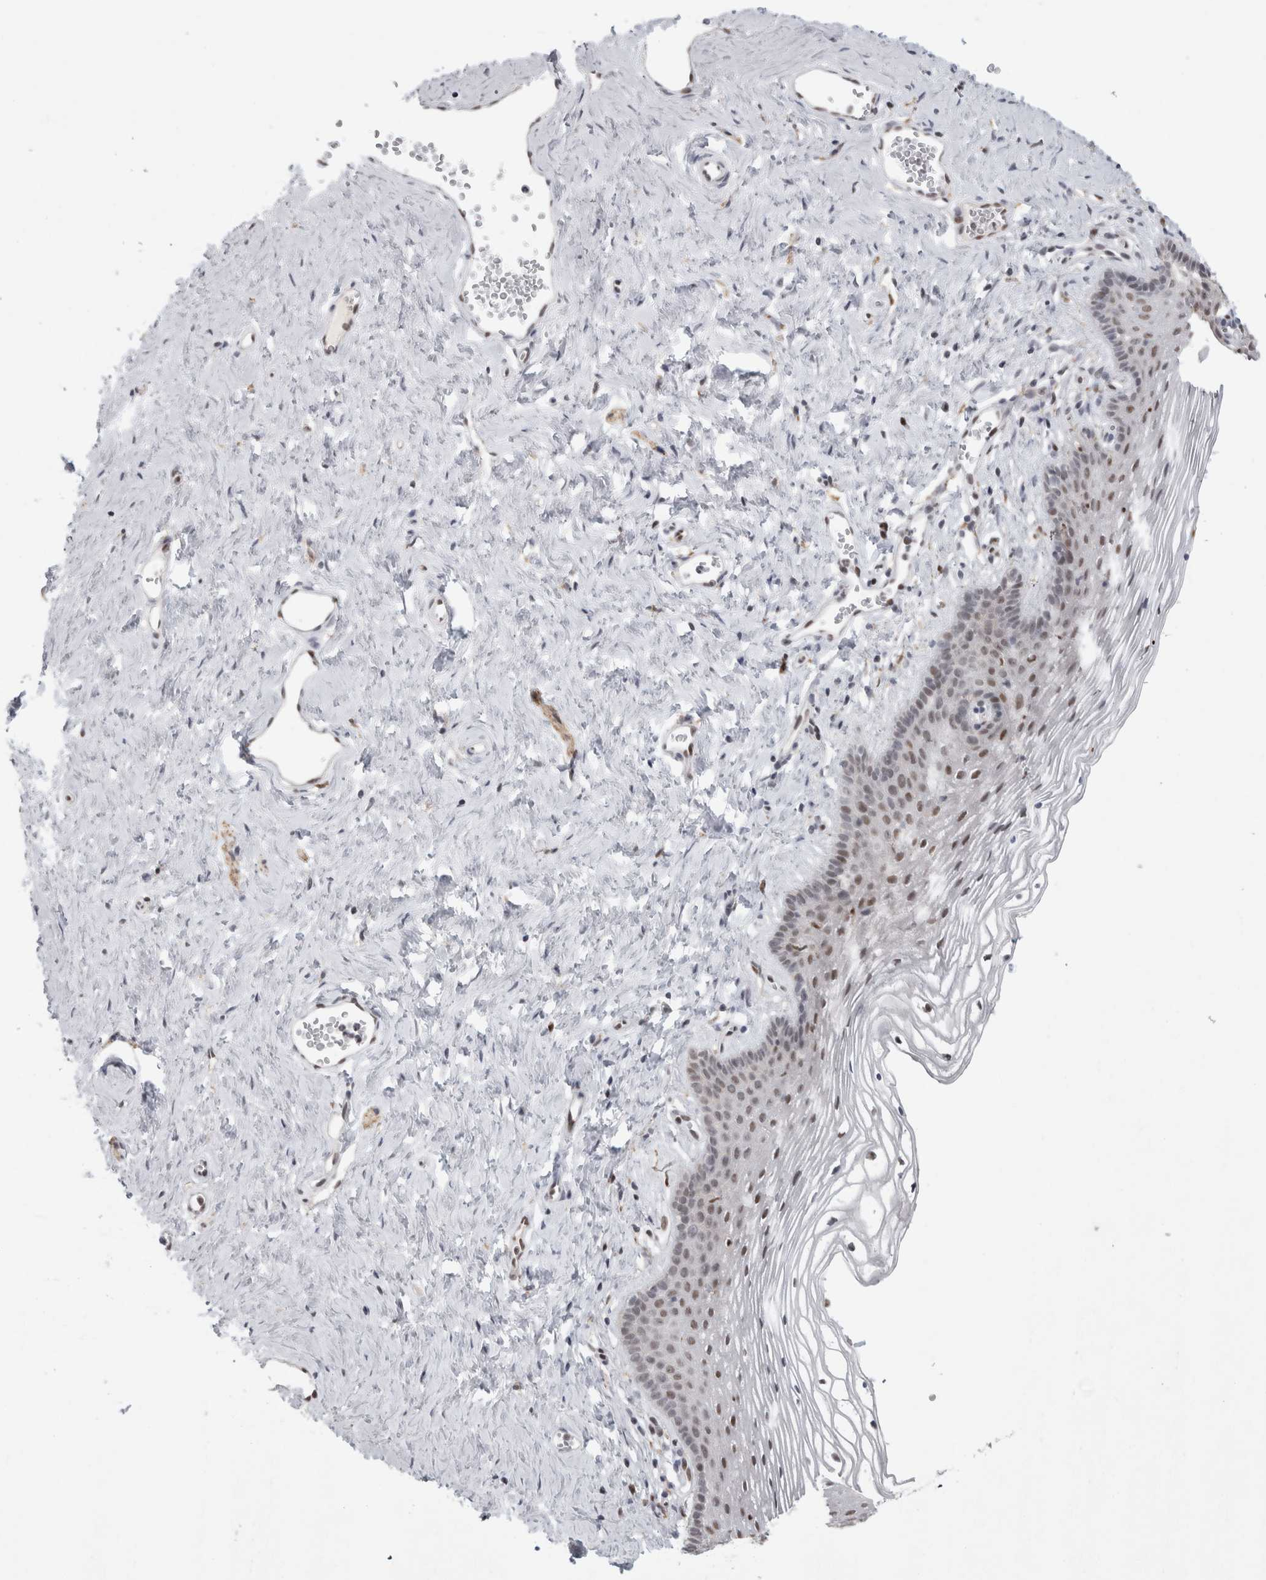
{"staining": {"intensity": "weak", "quantity": "25%-75%", "location": "nuclear"}, "tissue": "vagina", "cell_type": "Squamous epithelial cells", "image_type": "normal", "snomed": [{"axis": "morphology", "description": "Normal tissue, NOS"}, {"axis": "topography", "description": "Vagina"}], "caption": "High-magnification brightfield microscopy of unremarkable vagina stained with DAB (brown) and counterstained with hematoxylin (blue). squamous epithelial cells exhibit weak nuclear positivity is present in about25%-75% of cells. (Stains: DAB in brown, nuclei in blue, Microscopy: brightfield microscopy at high magnification).", "gene": "SRARP", "patient": {"sex": "female", "age": 32}}